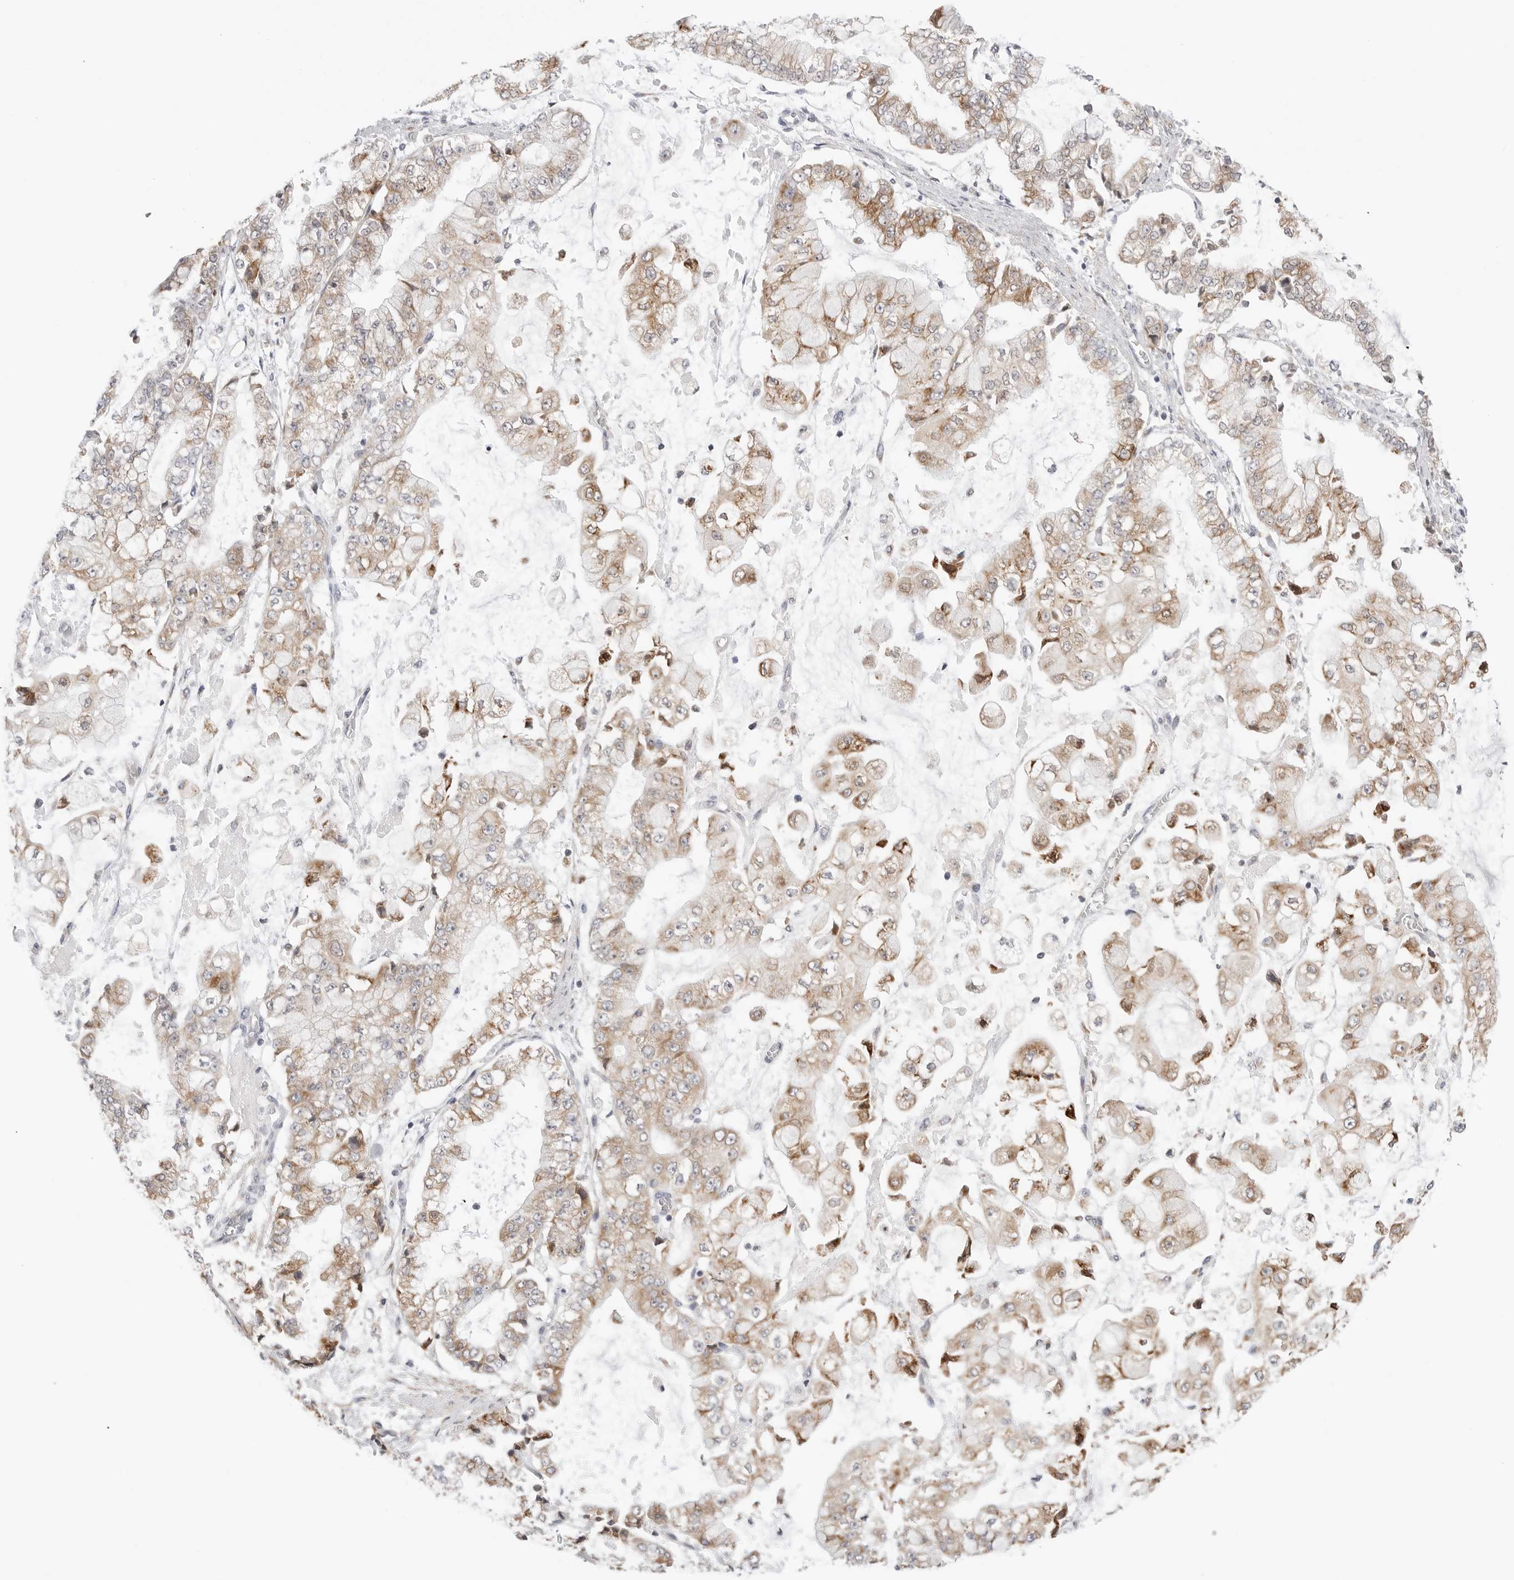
{"staining": {"intensity": "moderate", "quantity": ">75%", "location": "cytoplasmic/membranous"}, "tissue": "stomach cancer", "cell_type": "Tumor cells", "image_type": "cancer", "snomed": [{"axis": "morphology", "description": "Adenocarcinoma, NOS"}, {"axis": "topography", "description": "Stomach"}], "caption": "Moderate cytoplasmic/membranous expression for a protein is seen in approximately >75% of tumor cells of stomach cancer (adenocarcinoma) using immunohistochemistry (IHC).", "gene": "RPN1", "patient": {"sex": "male", "age": 76}}